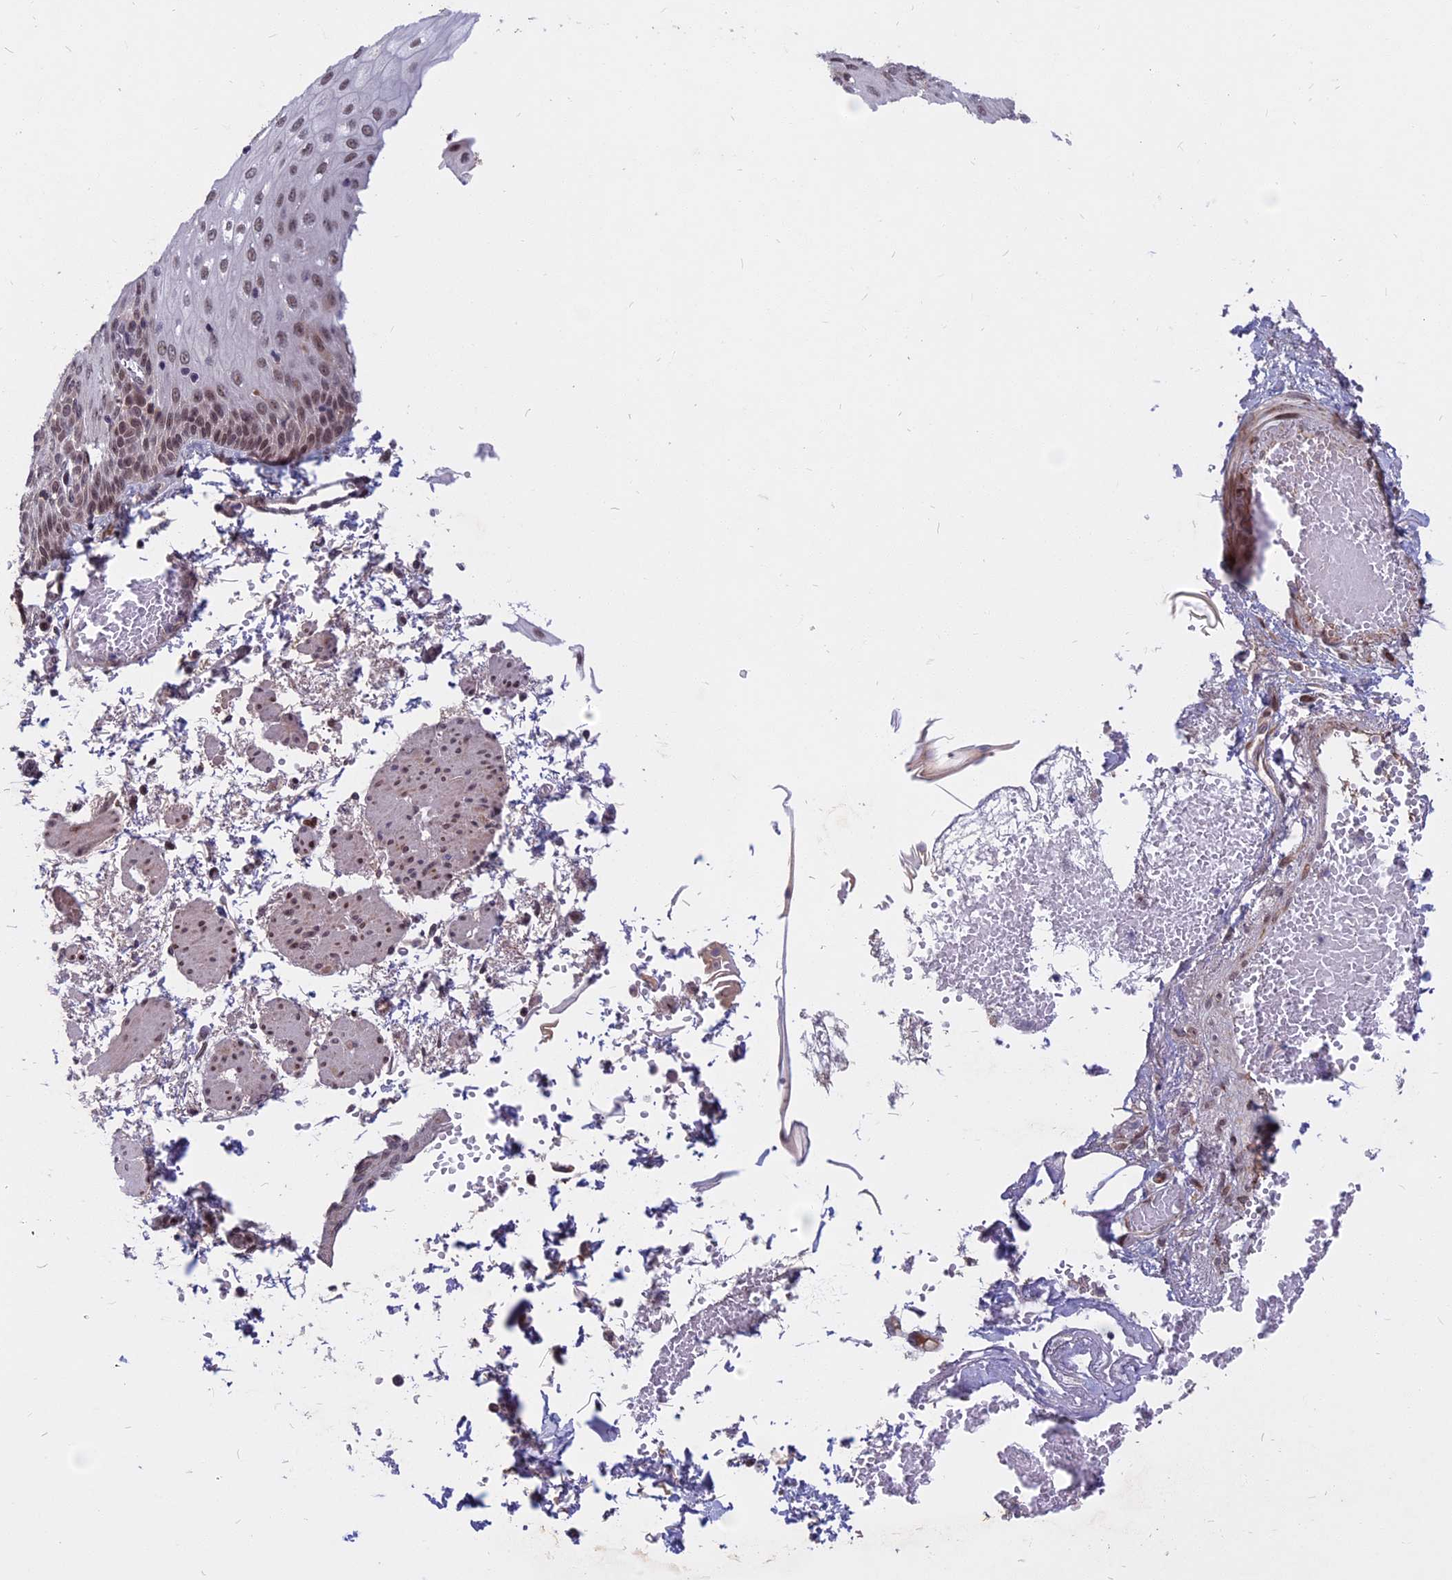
{"staining": {"intensity": "moderate", "quantity": ">75%", "location": "nuclear"}, "tissue": "esophagus", "cell_type": "Squamous epithelial cells", "image_type": "normal", "snomed": [{"axis": "morphology", "description": "Normal tissue, NOS"}, {"axis": "topography", "description": "Esophagus"}], "caption": "Protein staining demonstrates moderate nuclear positivity in approximately >75% of squamous epithelial cells in normal esophagus. Ihc stains the protein of interest in brown and the nuclei are stained blue.", "gene": "CDC7", "patient": {"sex": "male", "age": 81}}